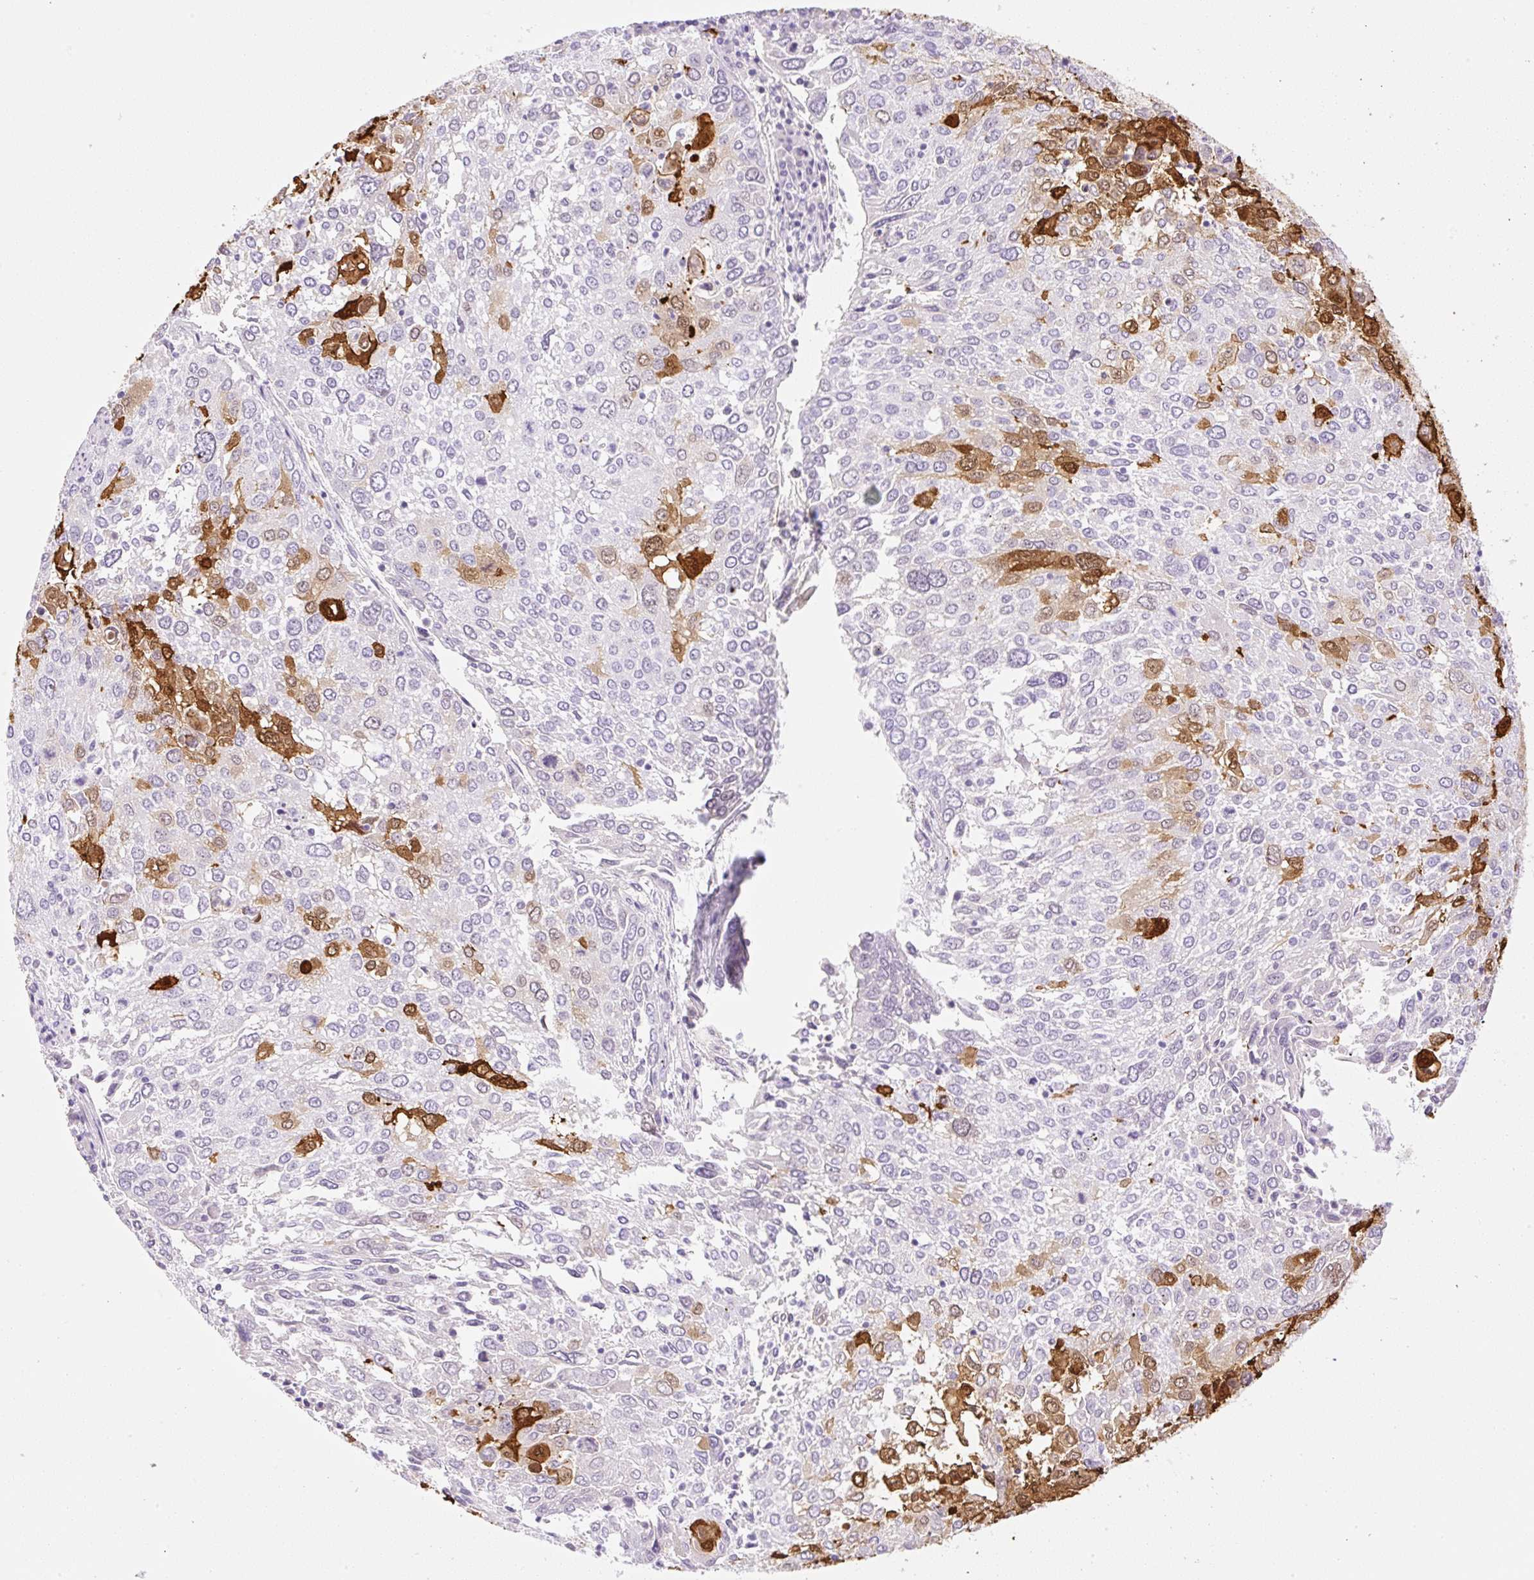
{"staining": {"intensity": "strong", "quantity": "<25%", "location": "cytoplasmic/membranous,nuclear"}, "tissue": "lung cancer", "cell_type": "Tumor cells", "image_type": "cancer", "snomed": [{"axis": "morphology", "description": "Squamous cell carcinoma, NOS"}, {"axis": "topography", "description": "Lung"}], "caption": "Lung cancer was stained to show a protein in brown. There is medium levels of strong cytoplasmic/membranous and nuclear staining in about <25% of tumor cells. (DAB IHC, brown staining for protein, blue staining for nuclei).", "gene": "SPRR4", "patient": {"sex": "male", "age": 65}}